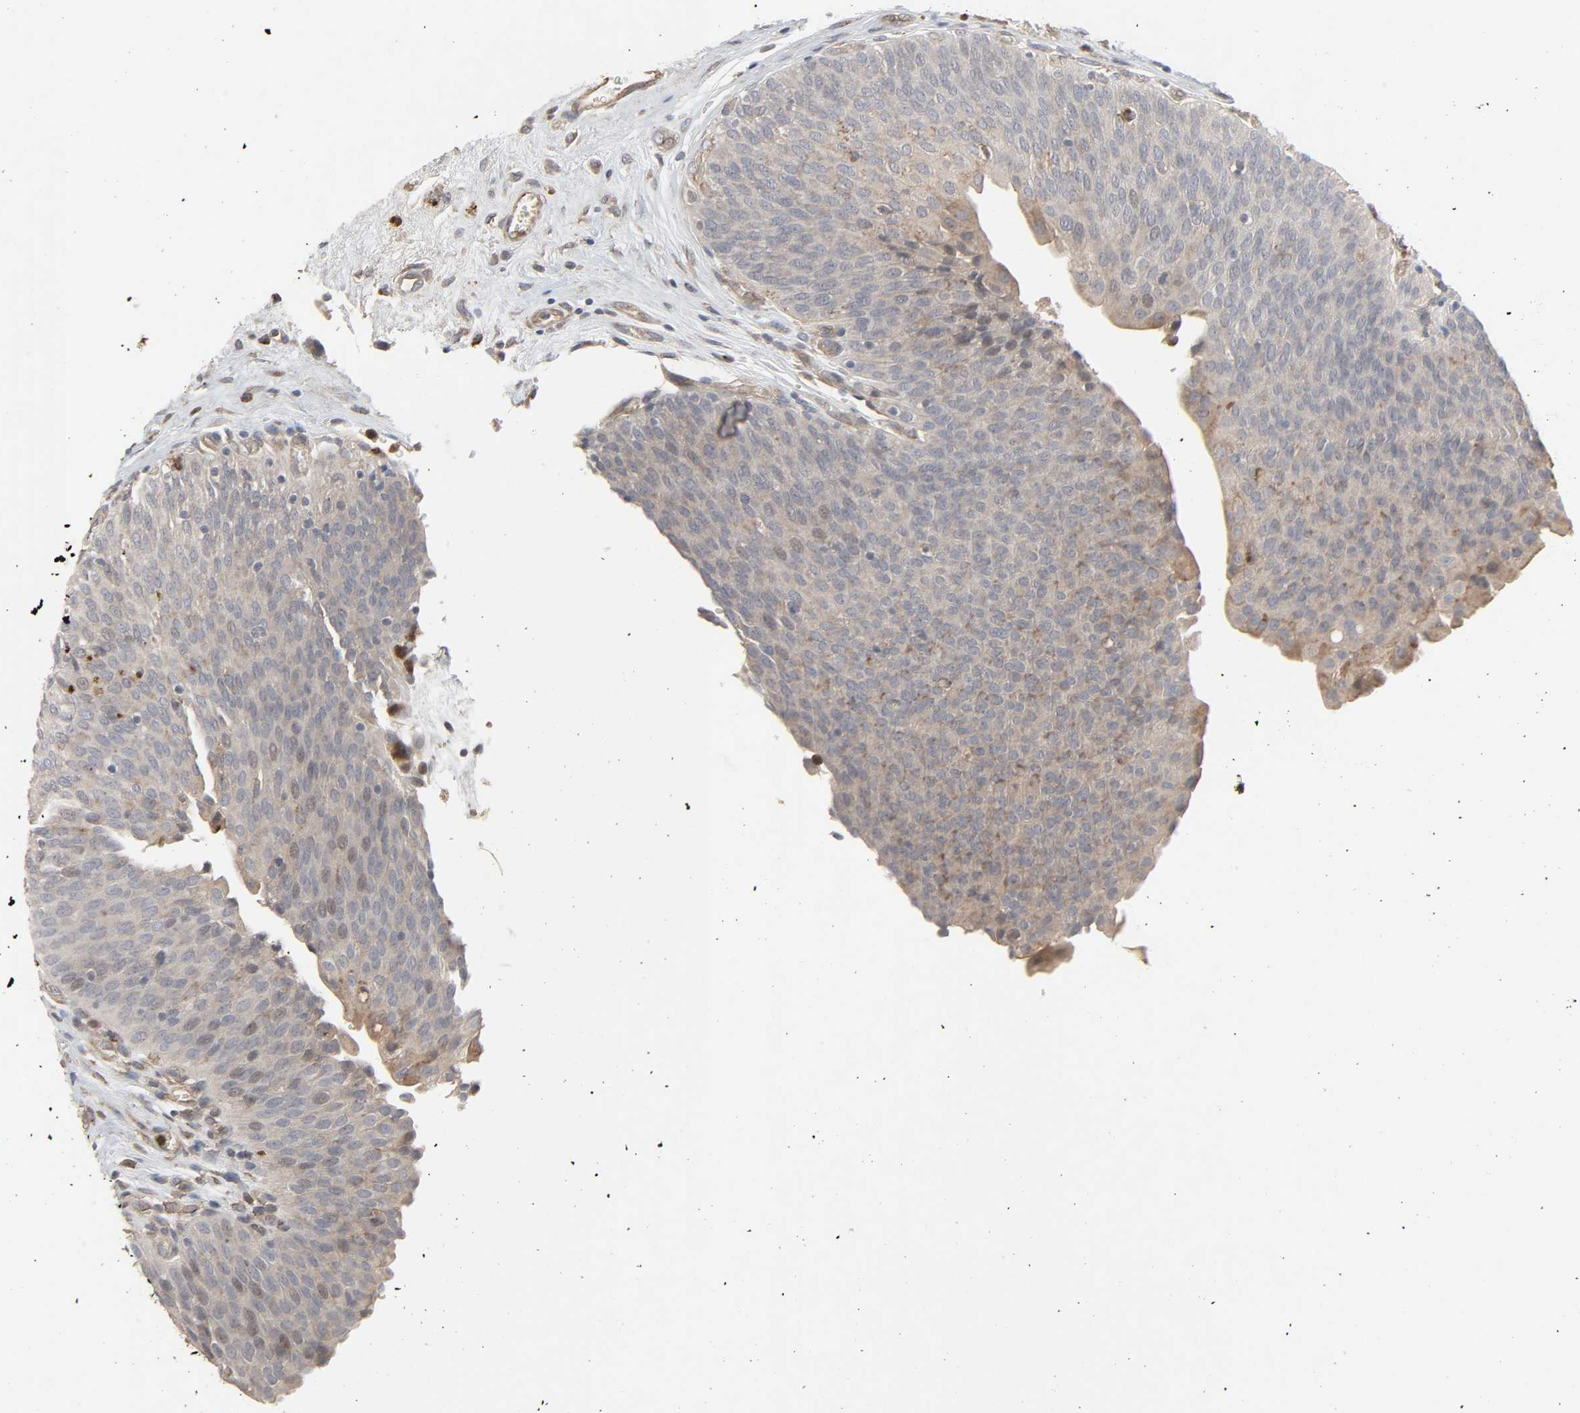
{"staining": {"intensity": "weak", "quantity": ">75%", "location": "cytoplasmic/membranous"}, "tissue": "urinary bladder", "cell_type": "Urothelial cells", "image_type": "normal", "snomed": [{"axis": "morphology", "description": "Normal tissue, NOS"}, {"axis": "morphology", "description": "Dysplasia, NOS"}, {"axis": "topography", "description": "Urinary bladder"}], "caption": "Urinary bladder stained with a brown dye demonstrates weak cytoplasmic/membranous positive positivity in about >75% of urothelial cells.", "gene": "ADCY4", "patient": {"sex": "male", "age": 35}}